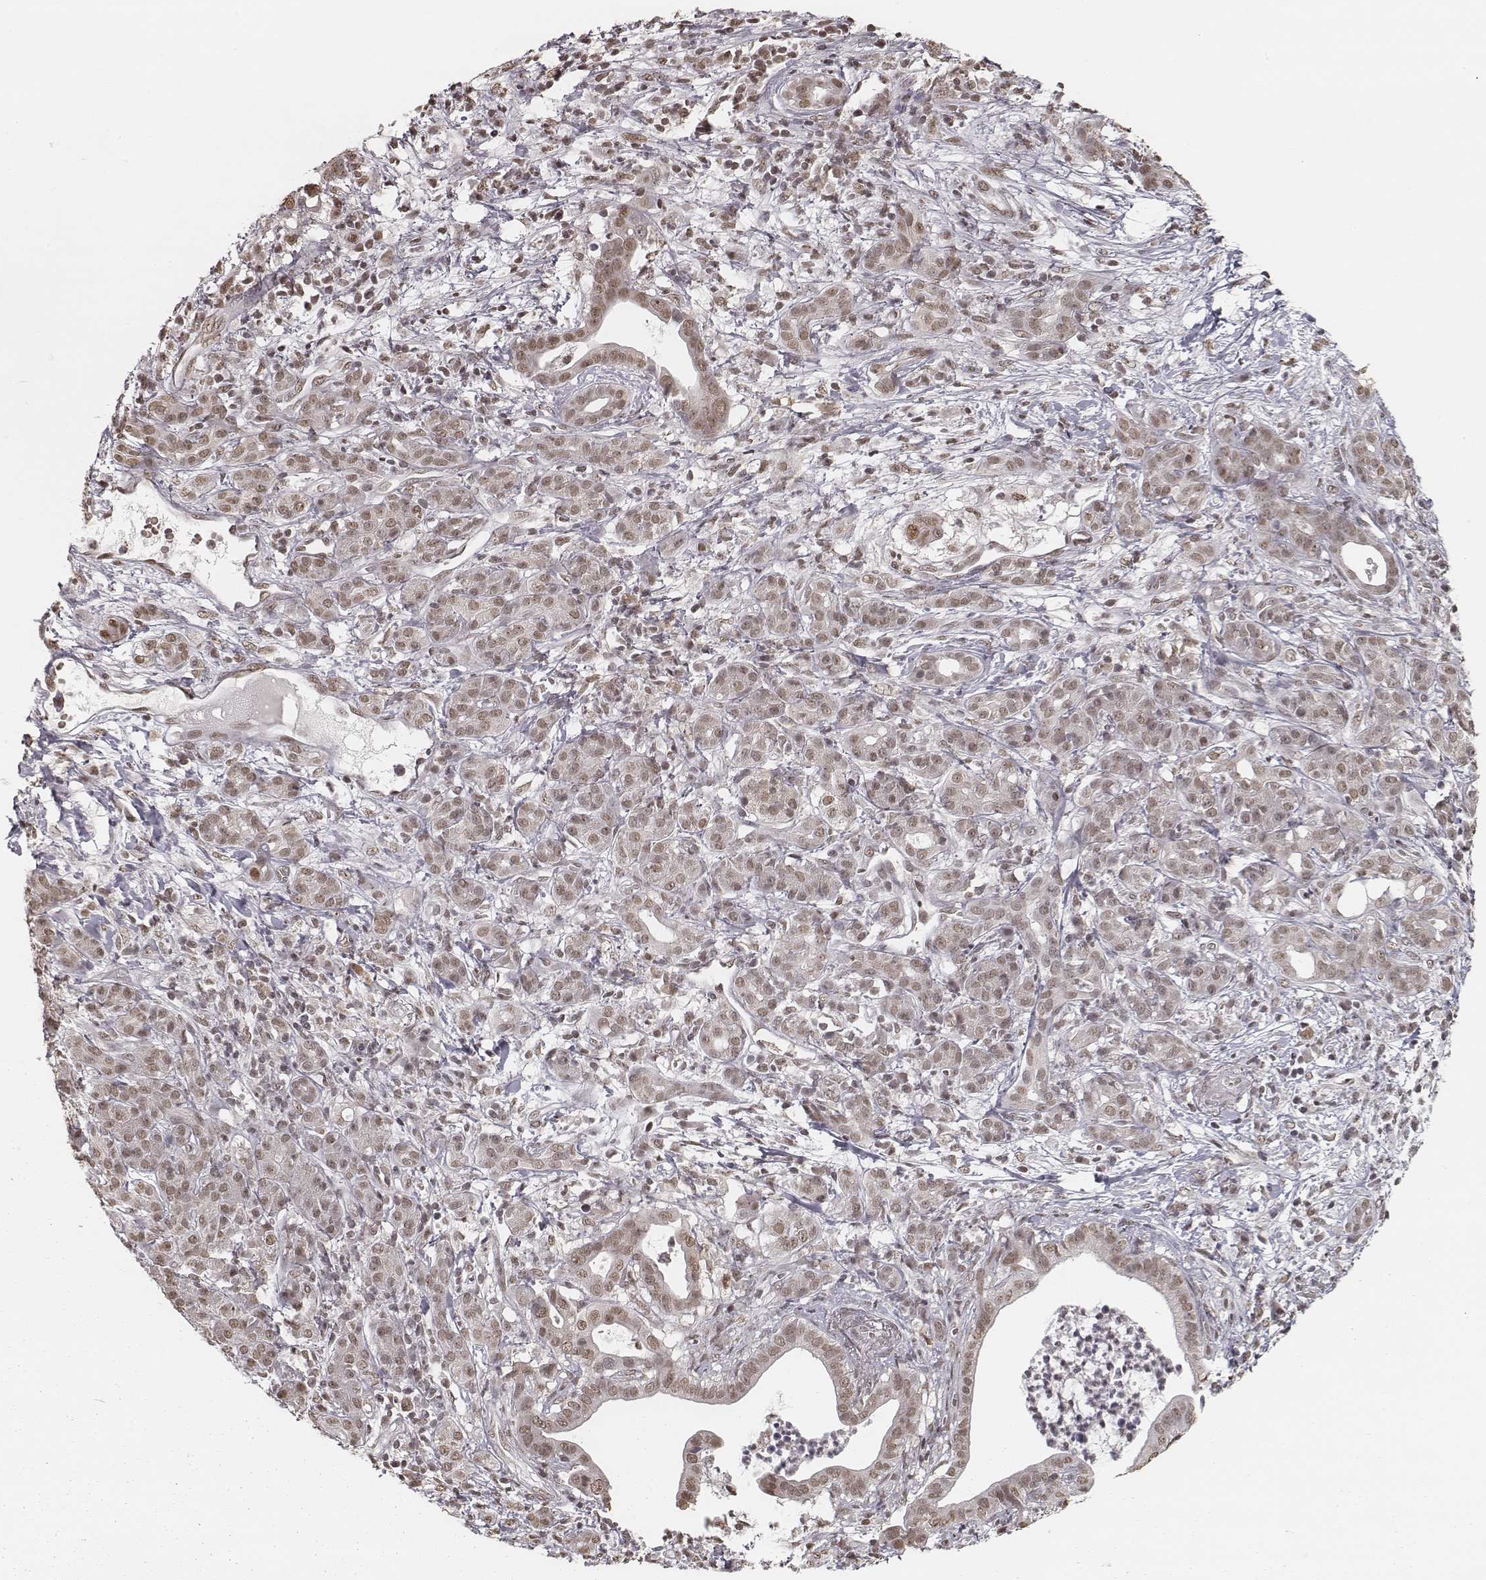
{"staining": {"intensity": "weak", "quantity": ">75%", "location": "nuclear"}, "tissue": "pancreatic cancer", "cell_type": "Tumor cells", "image_type": "cancer", "snomed": [{"axis": "morphology", "description": "Adenocarcinoma, NOS"}, {"axis": "topography", "description": "Pancreas"}], "caption": "Pancreatic adenocarcinoma stained with immunohistochemistry reveals weak nuclear staining in about >75% of tumor cells. (brown staining indicates protein expression, while blue staining denotes nuclei).", "gene": "HMGA2", "patient": {"sex": "male", "age": 61}}